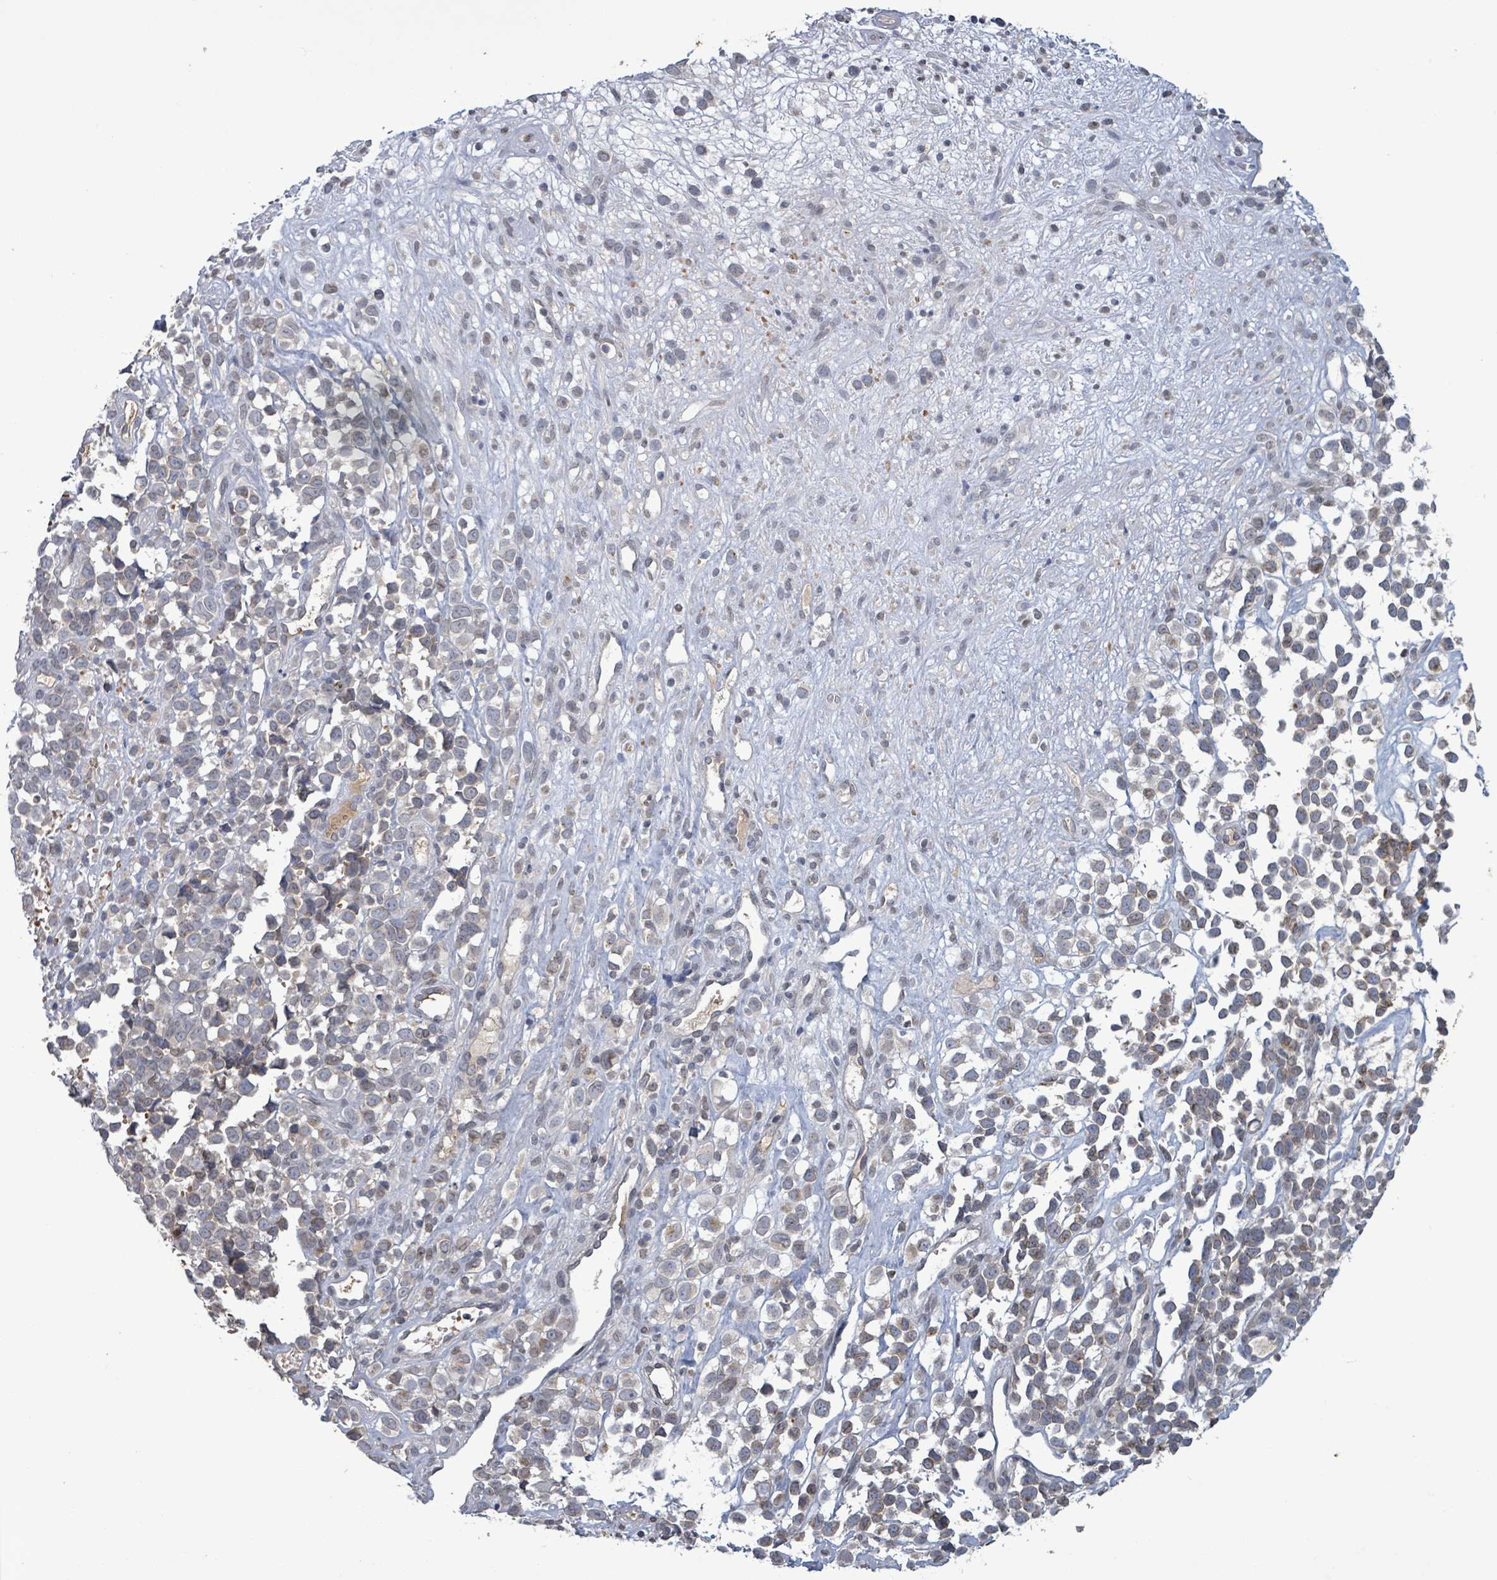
{"staining": {"intensity": "negative", "quantity": "none", "location": "none"}, "tissue": "melanoma", "cell_type": "Tumor cells", "image_type": "cancer", "snomed": [{"axis": "morphology", "description": "Malignant melanoma, NOS"}, {"axis": "topography", "description": "Nose, NOS"}], "caption": "The immunohistochemistry image has no significant staining in tumor cells of melanoma tissue. Nuclei are stained in blue.", "gene": "GRM8", "patient": {"sex": "female", "age": 48}}